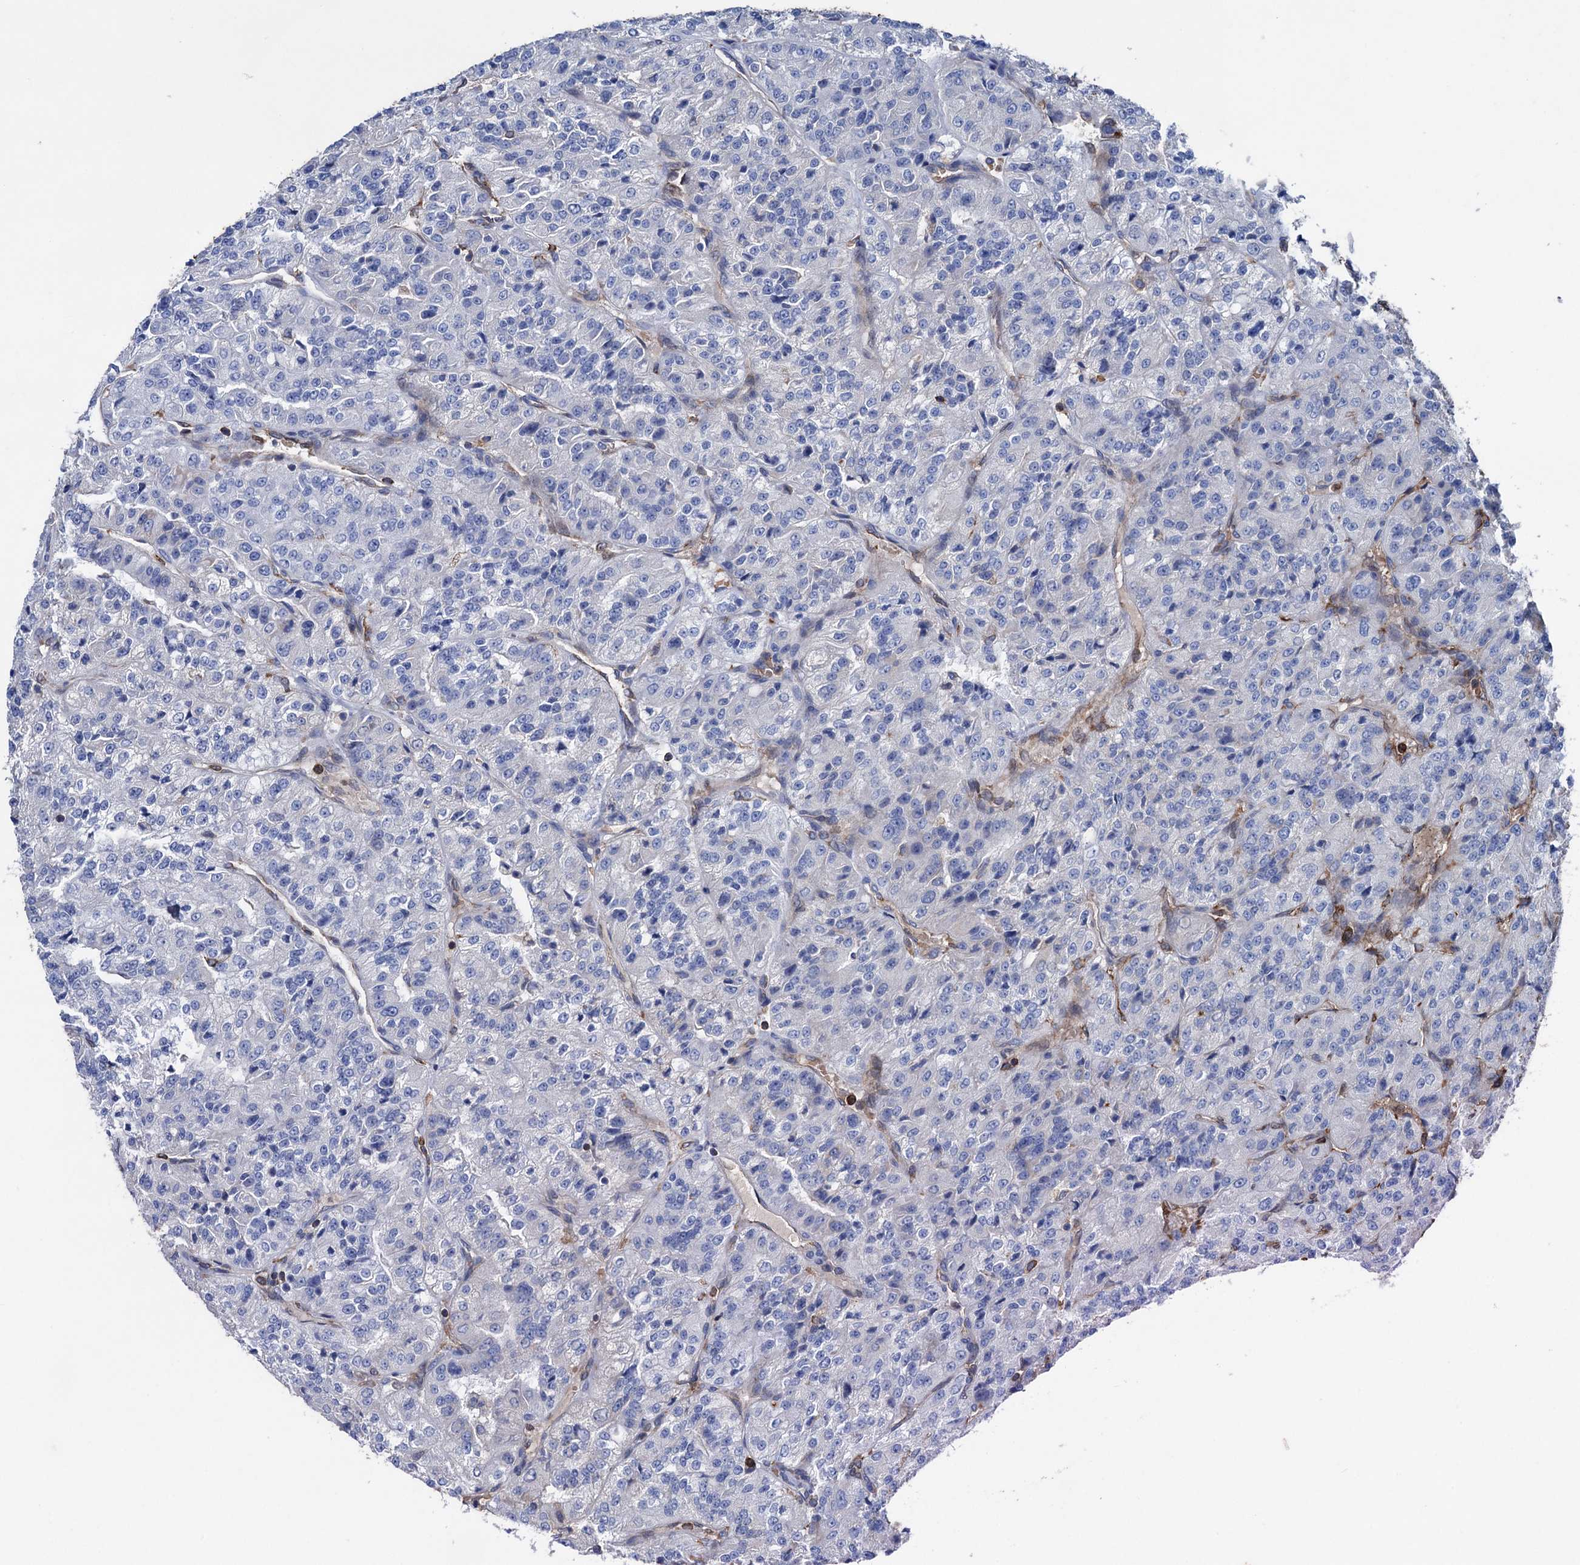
{"staining": {"intensity": "negative", "quantity": "none", "location": "none"}, "tissue": "renal cancer", "cell_type": "Tumor cells", "image_type": "cancer", "snomed": [{"axis": "morphology", "description": "Adenocarcinoma, NOS"}, {"axis": "topography", "description": "Kidney"}], "caption": "Tumor cells show no significant positivity in renal cancer (adenocarcinoma).", "gene": "STING1", "patient": {"sex": "female", "age": 63}}